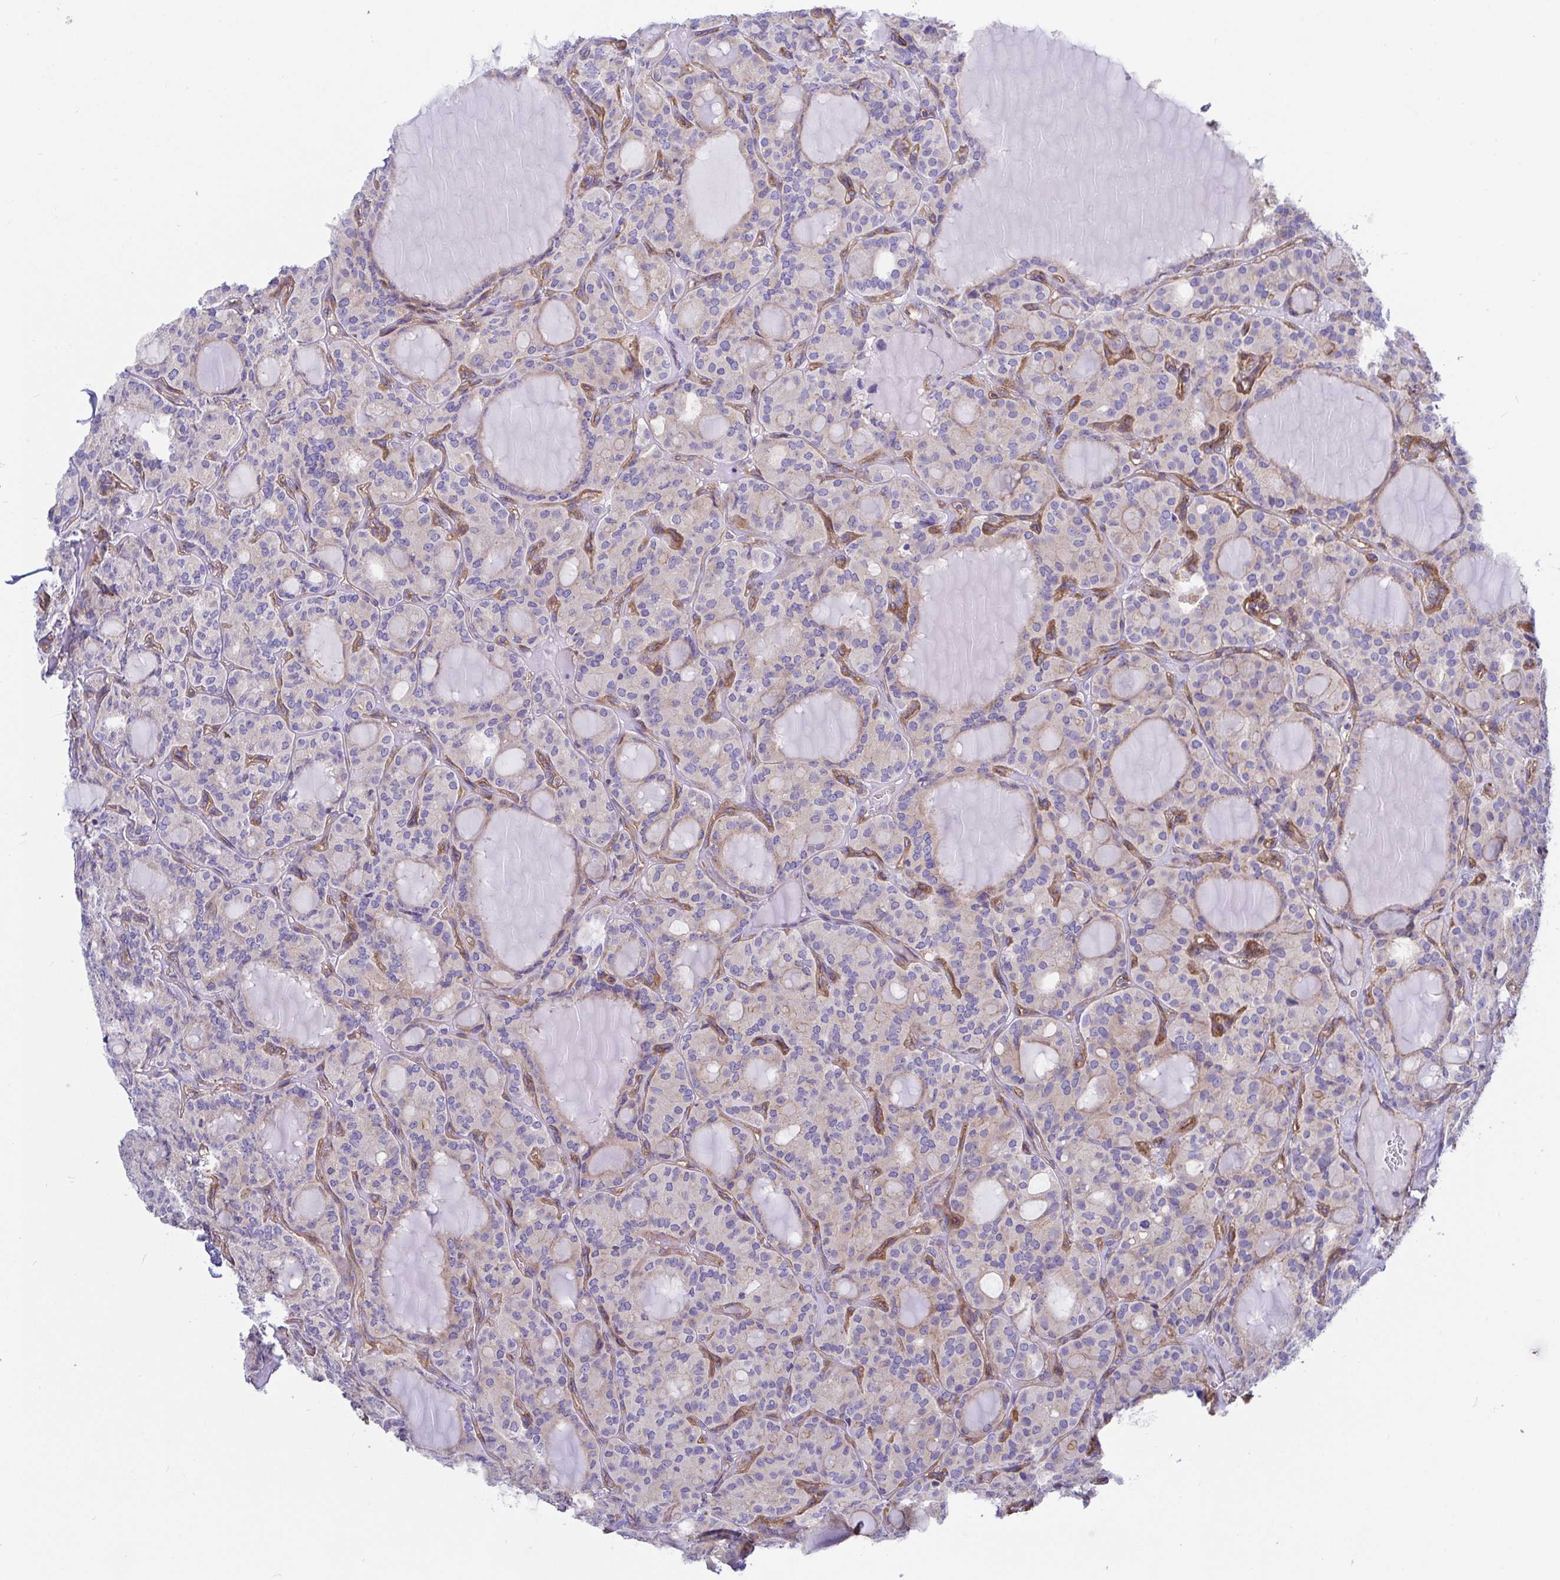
{"staining": {"intensity": "negative", "quantity": "none", "location": "none"}, "tissue": "thyroid cancer", "cell_type": "Tumor cells", "image_type": "cancer", "snomed": [{"axis": "morphology", "description": "Papillary adenocarcinoma, NOS"}, {"axis": "topography", "description": "Thyroid gland"}], "caption": "The micrograph exhibits no staining of tumor cells in papillary adenocarcinoma (thyroid). (DAB (3,3'-diaminobenzidine) IHC, high magnification).", "gene": "ARL4D", "patient": {"sex": "male", "age": 87}}